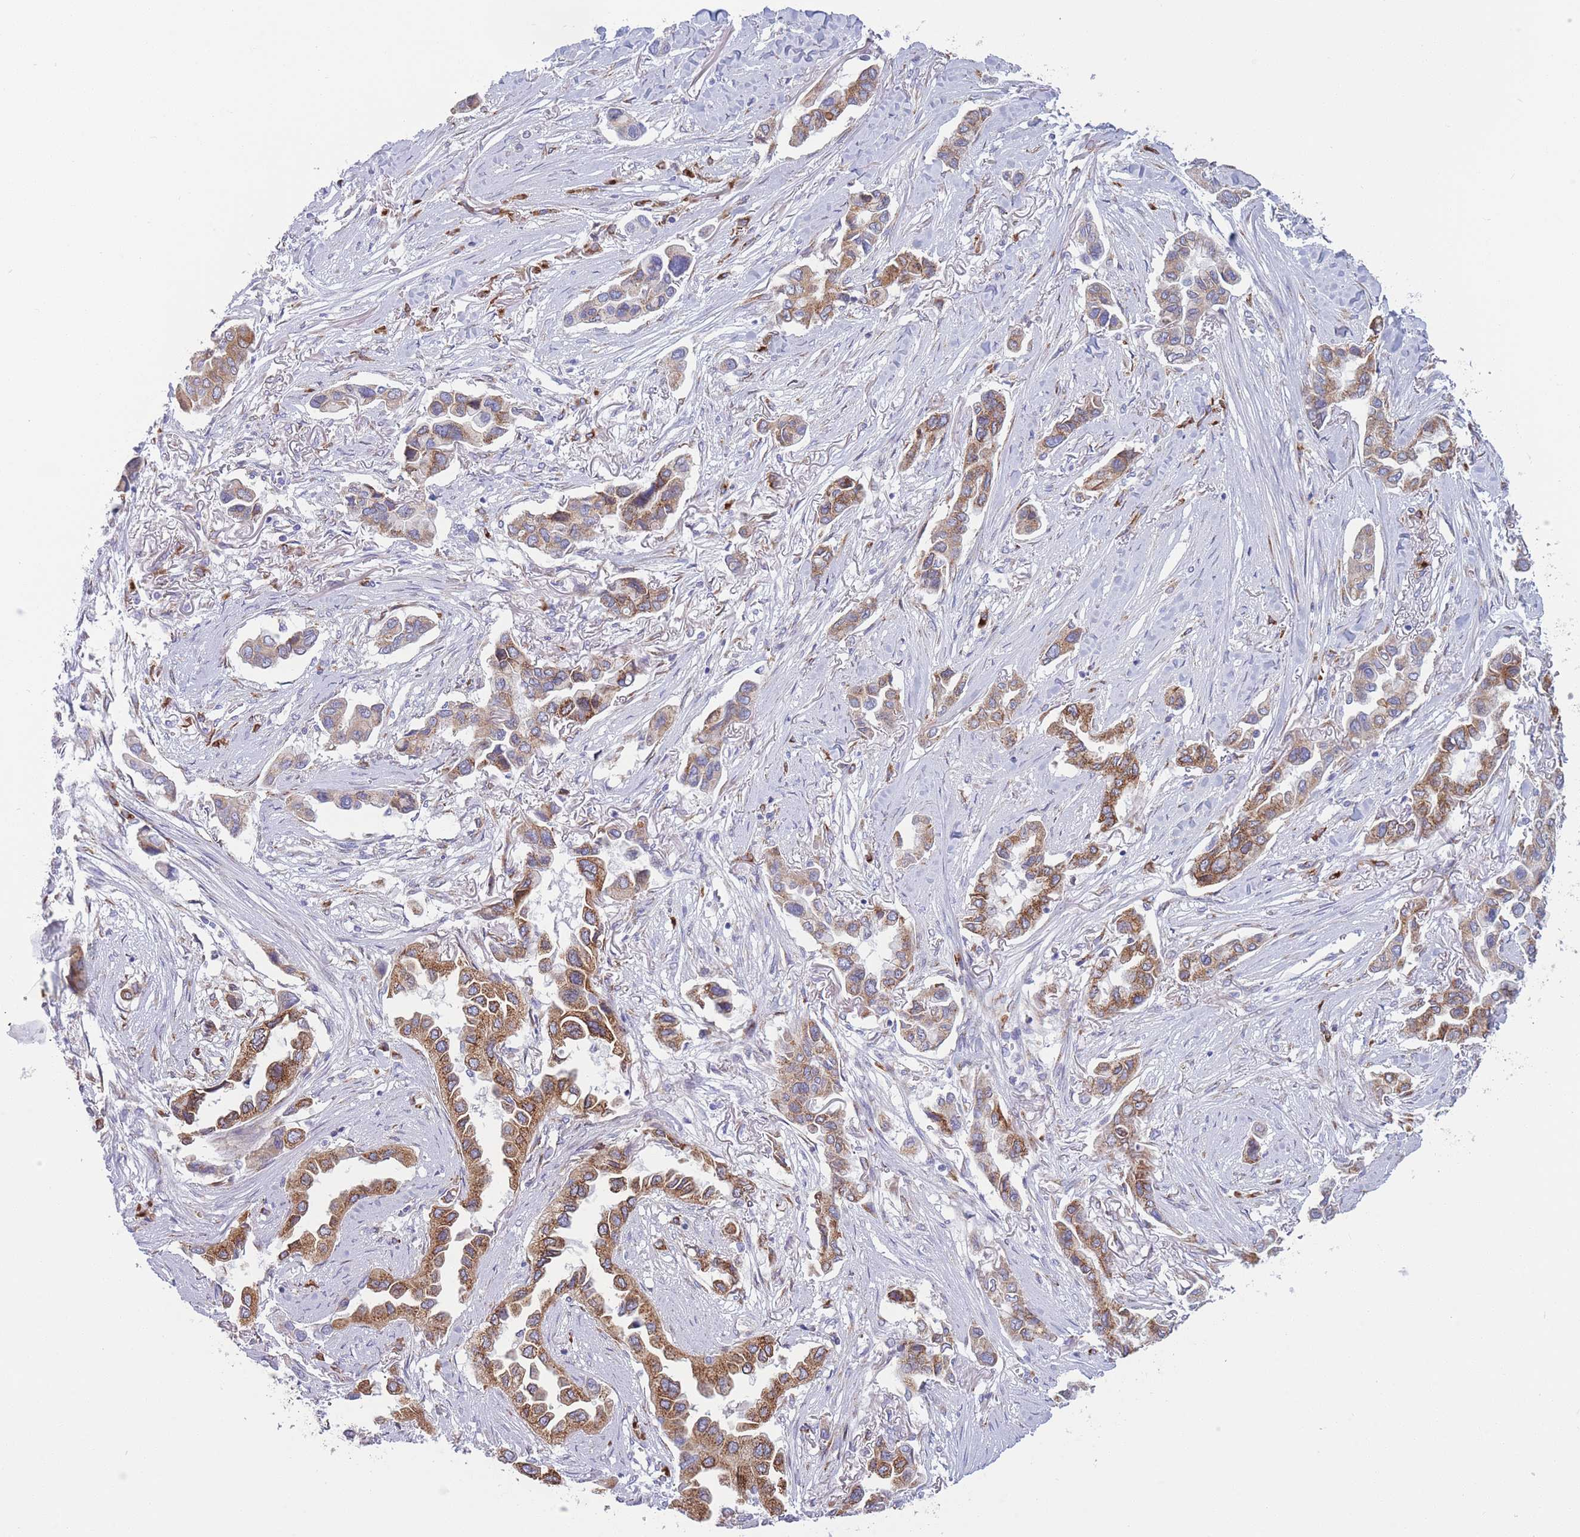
{"staining": {"intensity": "moderate", "quantity": ">75%", "location": "cytoplasmic/membranous"}, "tissue": "lung cancer", "cell_type": "Tumor cells", "image_type": "cancer", "snomed": [{"axis": "morphology", "description": "Adenocarcinoma, NOS"}, {"axis": "topography", "description": "Lung"}], "caption": "An immunohistochemistry (IHC) histopathology image of tumor tissue is shown. Protein staining in brown highlights moderate cytoplasmic/membranous positivity in lung cancer (adenocarcinoma) within tumor cells.", "gene": "MRPL30", "patient": {"sex": "female", "age": 76}}